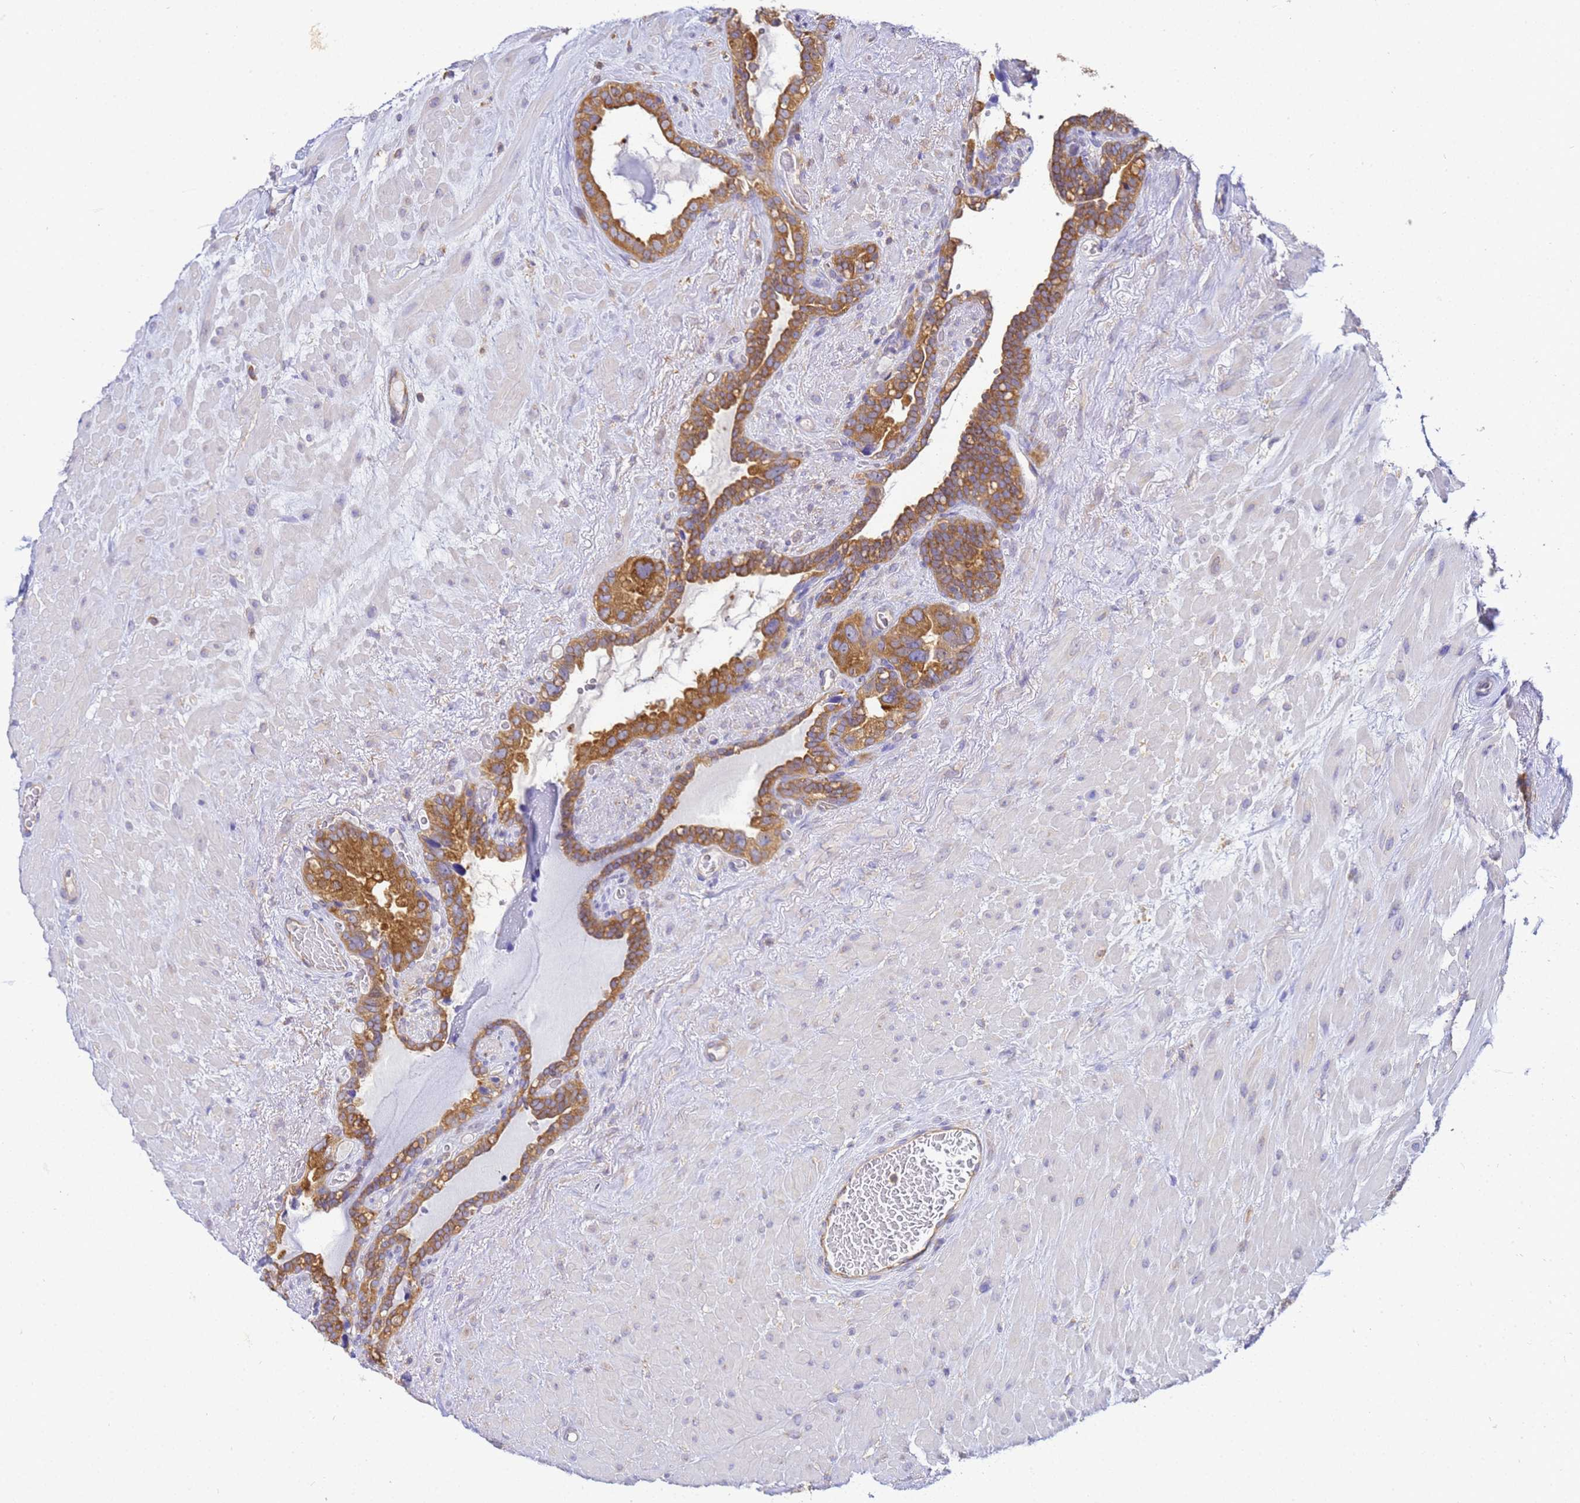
{"staining": {"intensity": "moderate", "quantity": ">75%", "location": "cytoplasmic/membranous"}, "tissue": "seminal vesicle", "cell_type": "Glandular cells", "image_type": "normal", "snomed": [{"axis": "morphology", "description": "Normal tissue, NOS"}, {"axis": "topography", "description": "Seminal veicle"}], "caption": "A medium amount of moderate cytoplasmic/membranous positivity is identified in approximately >75% of glandular cells in benign seminal vesicle. The staining was performed using DAB, with brown indicating positive protein expression. Nuclei are stained blue with hematoxylin.", "gene": "NARS1", "patient": {"sex": "male", "age": 80}}